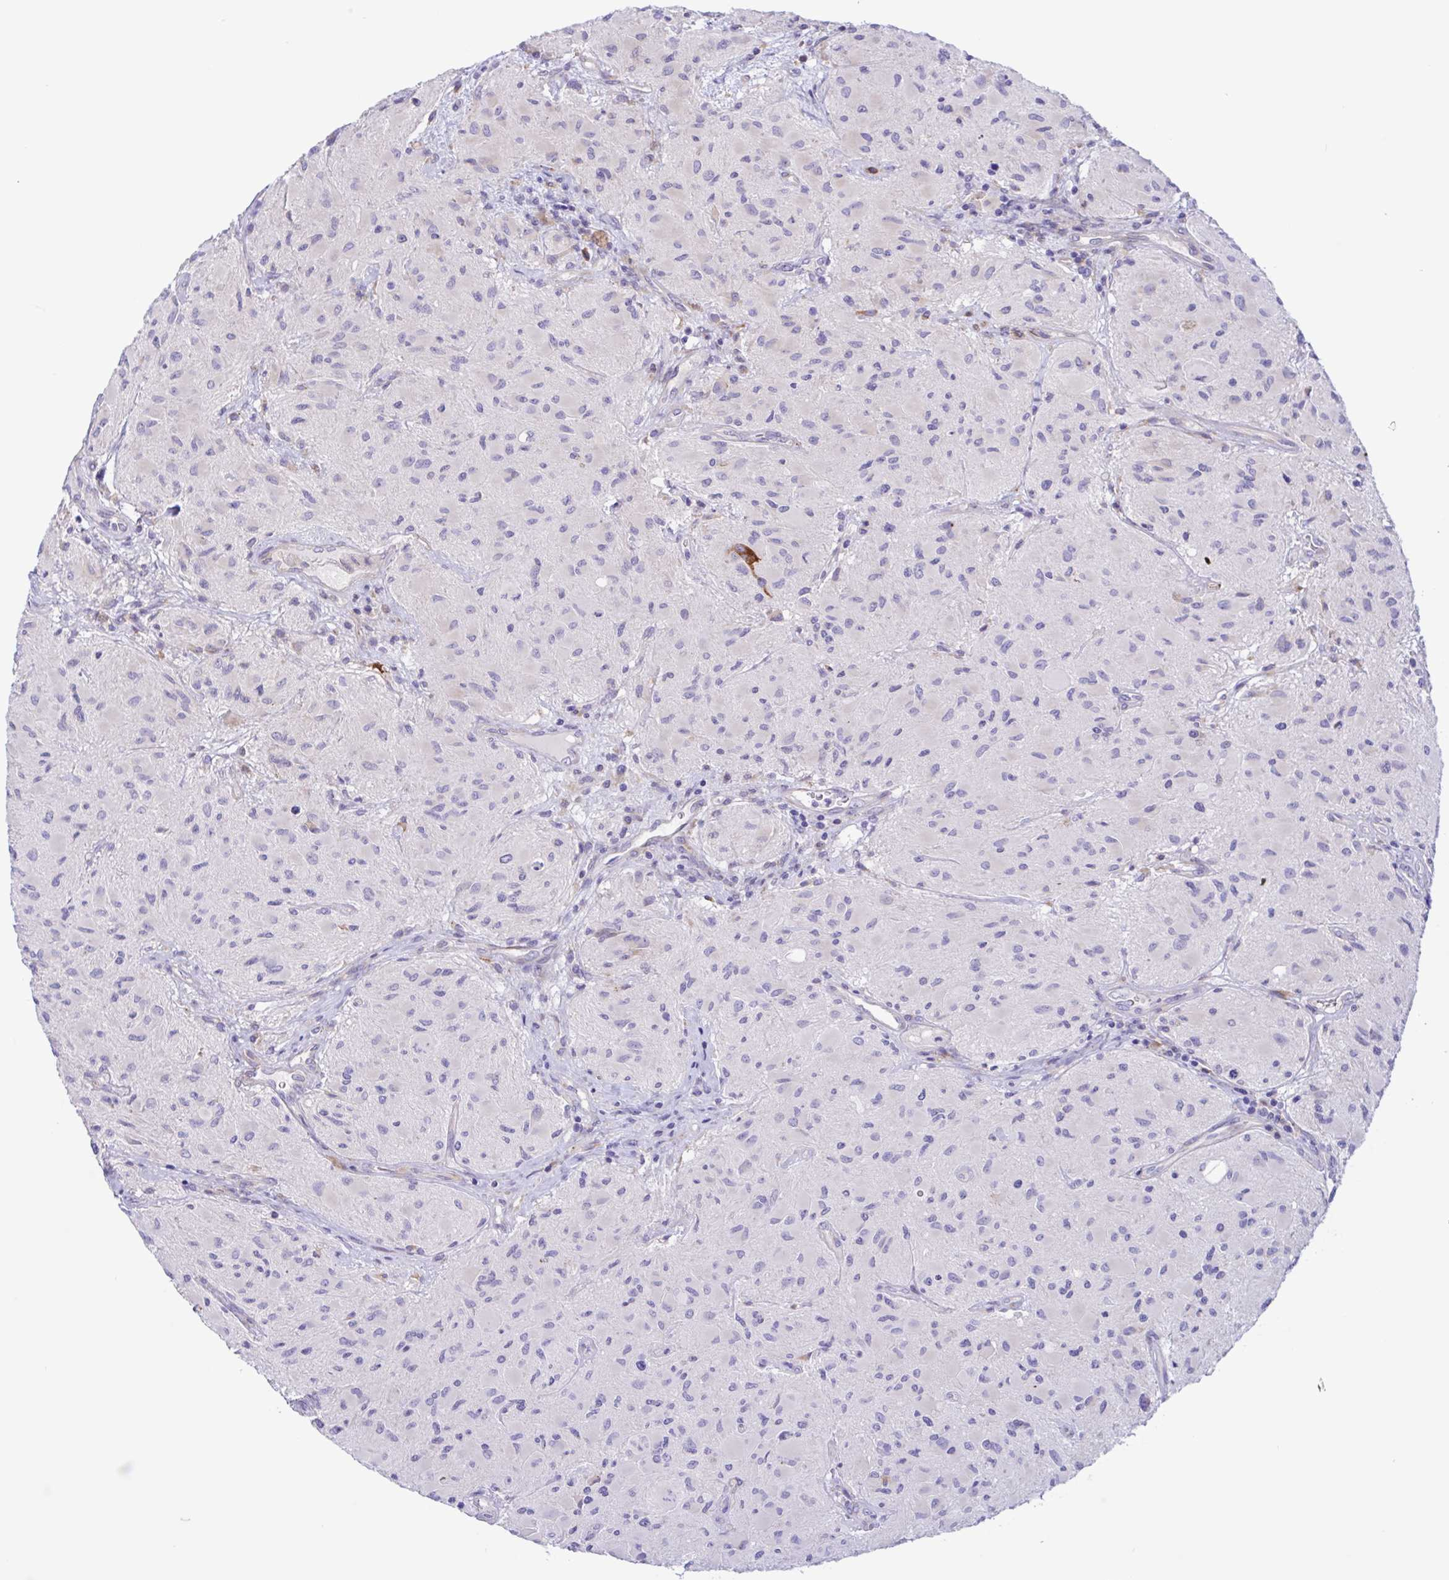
{"staining": {"intensity": "negative", "quantity": "none", "location": "none"}, "tissue": "glioma", "cell_type": "Tumor cells", "image_type": "cancer", "snomed": [{"axis": "morphology", "description": "Glioma, malignant, High grade"}, {"axis": "topography", "description": "Brain"}], "caption": "Immunohistochemical staining of human glioma demonstrates no significant expression in tumor cells. (DAB (3,3'-diaminobenzidine) immunohistochemistry (IHC) with hematoxylin counter stain).", "gene": "DSC3", "patient": {"sex": "female", "age": 65}}